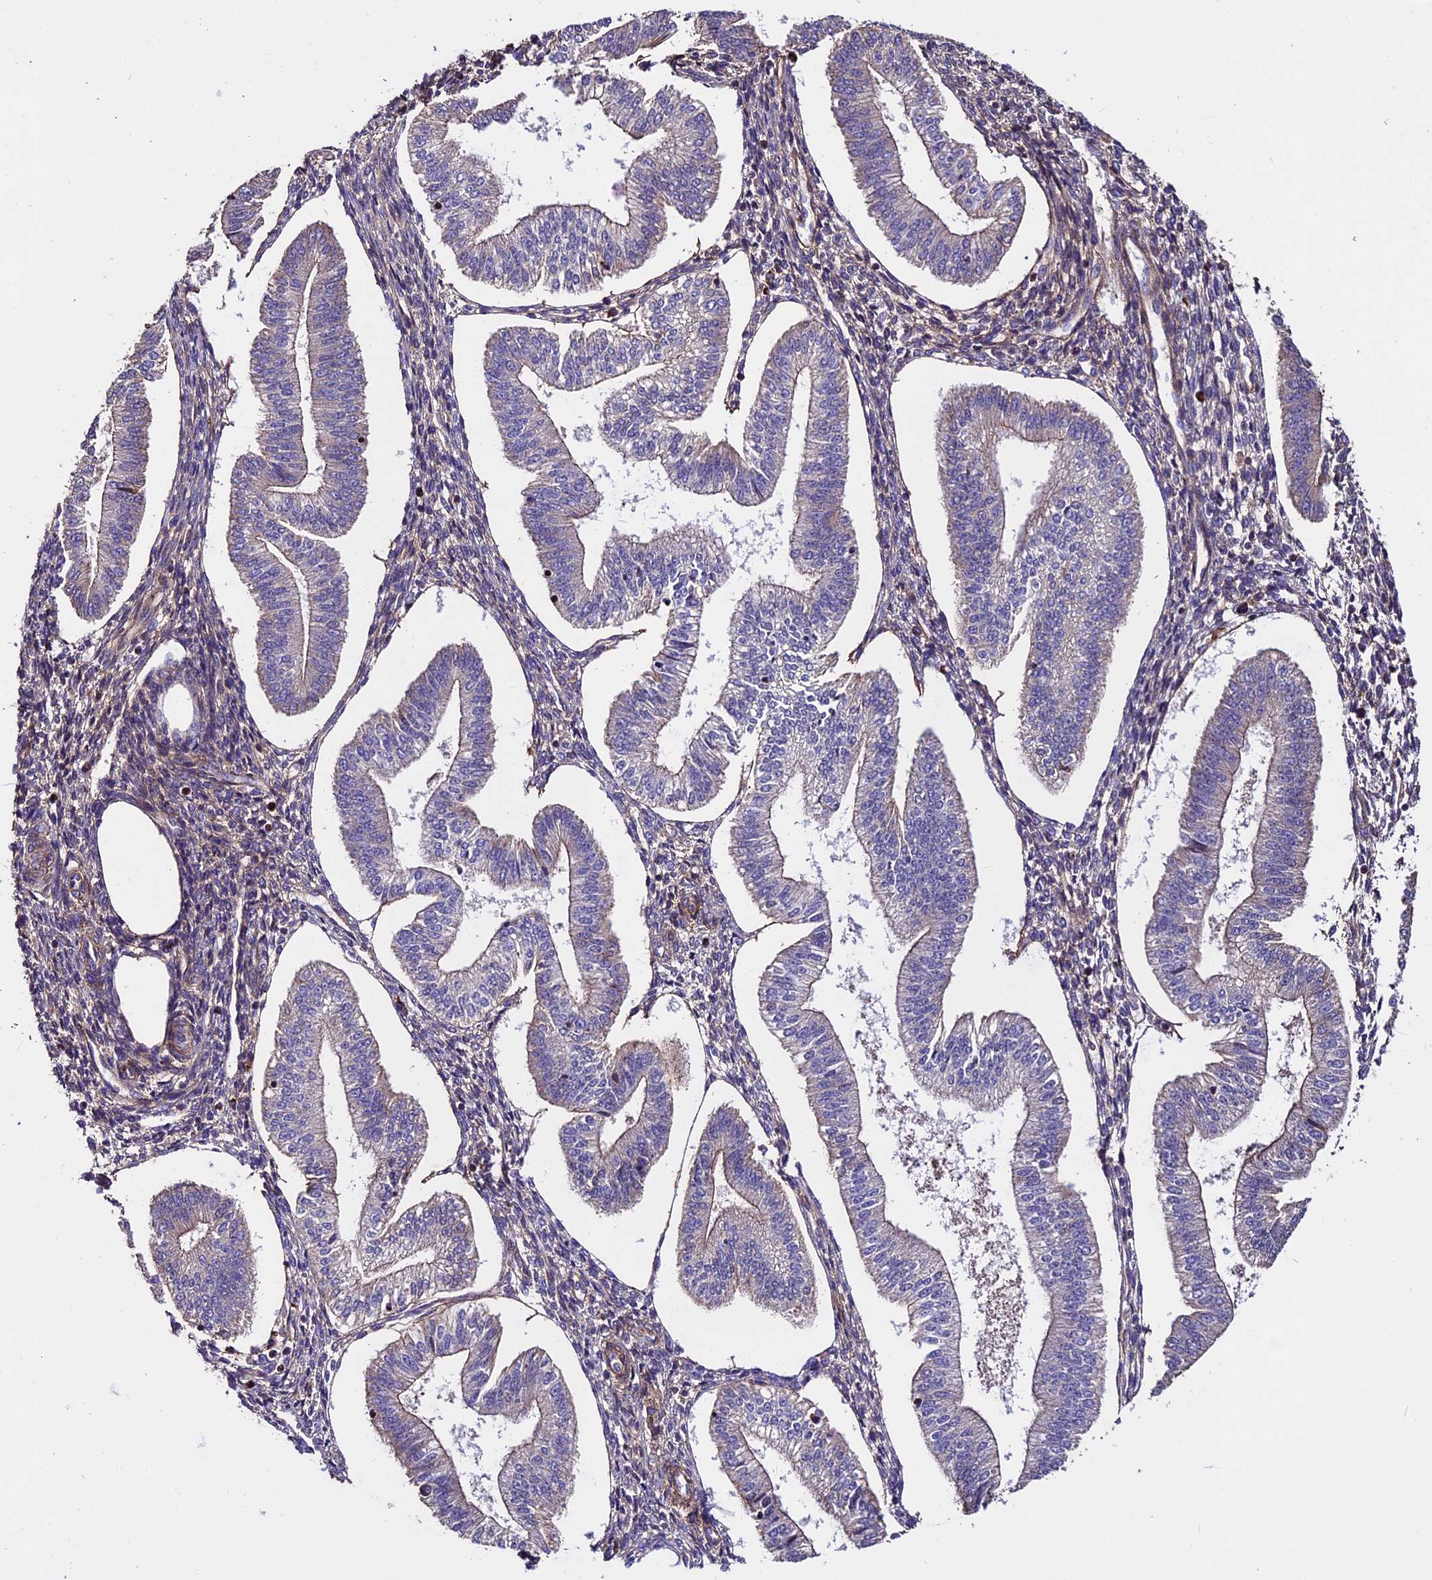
{"staining": {"intensity": "weak", "quantity": "25%-75%", "location": "cytoplasmic/membranous"}, "tissue": "endometrium", "cell_type": "Cells in endometrial stroma", "image_type": "normal", "snomed": [{"axis": "morphology", "description": "Normal tissue, NOS"}, {"axis": "topography", "description": "Endometrium"}], "caption": "About 25%-75% of cells in endometrial stroma in benign human endometrium demonstrate weak cytoplasmic/membranous protein positivity as visualized by brown immunohistochemical staining.", "gene": "EVA1B", "patient": {"sex": "female", "age": 34}}